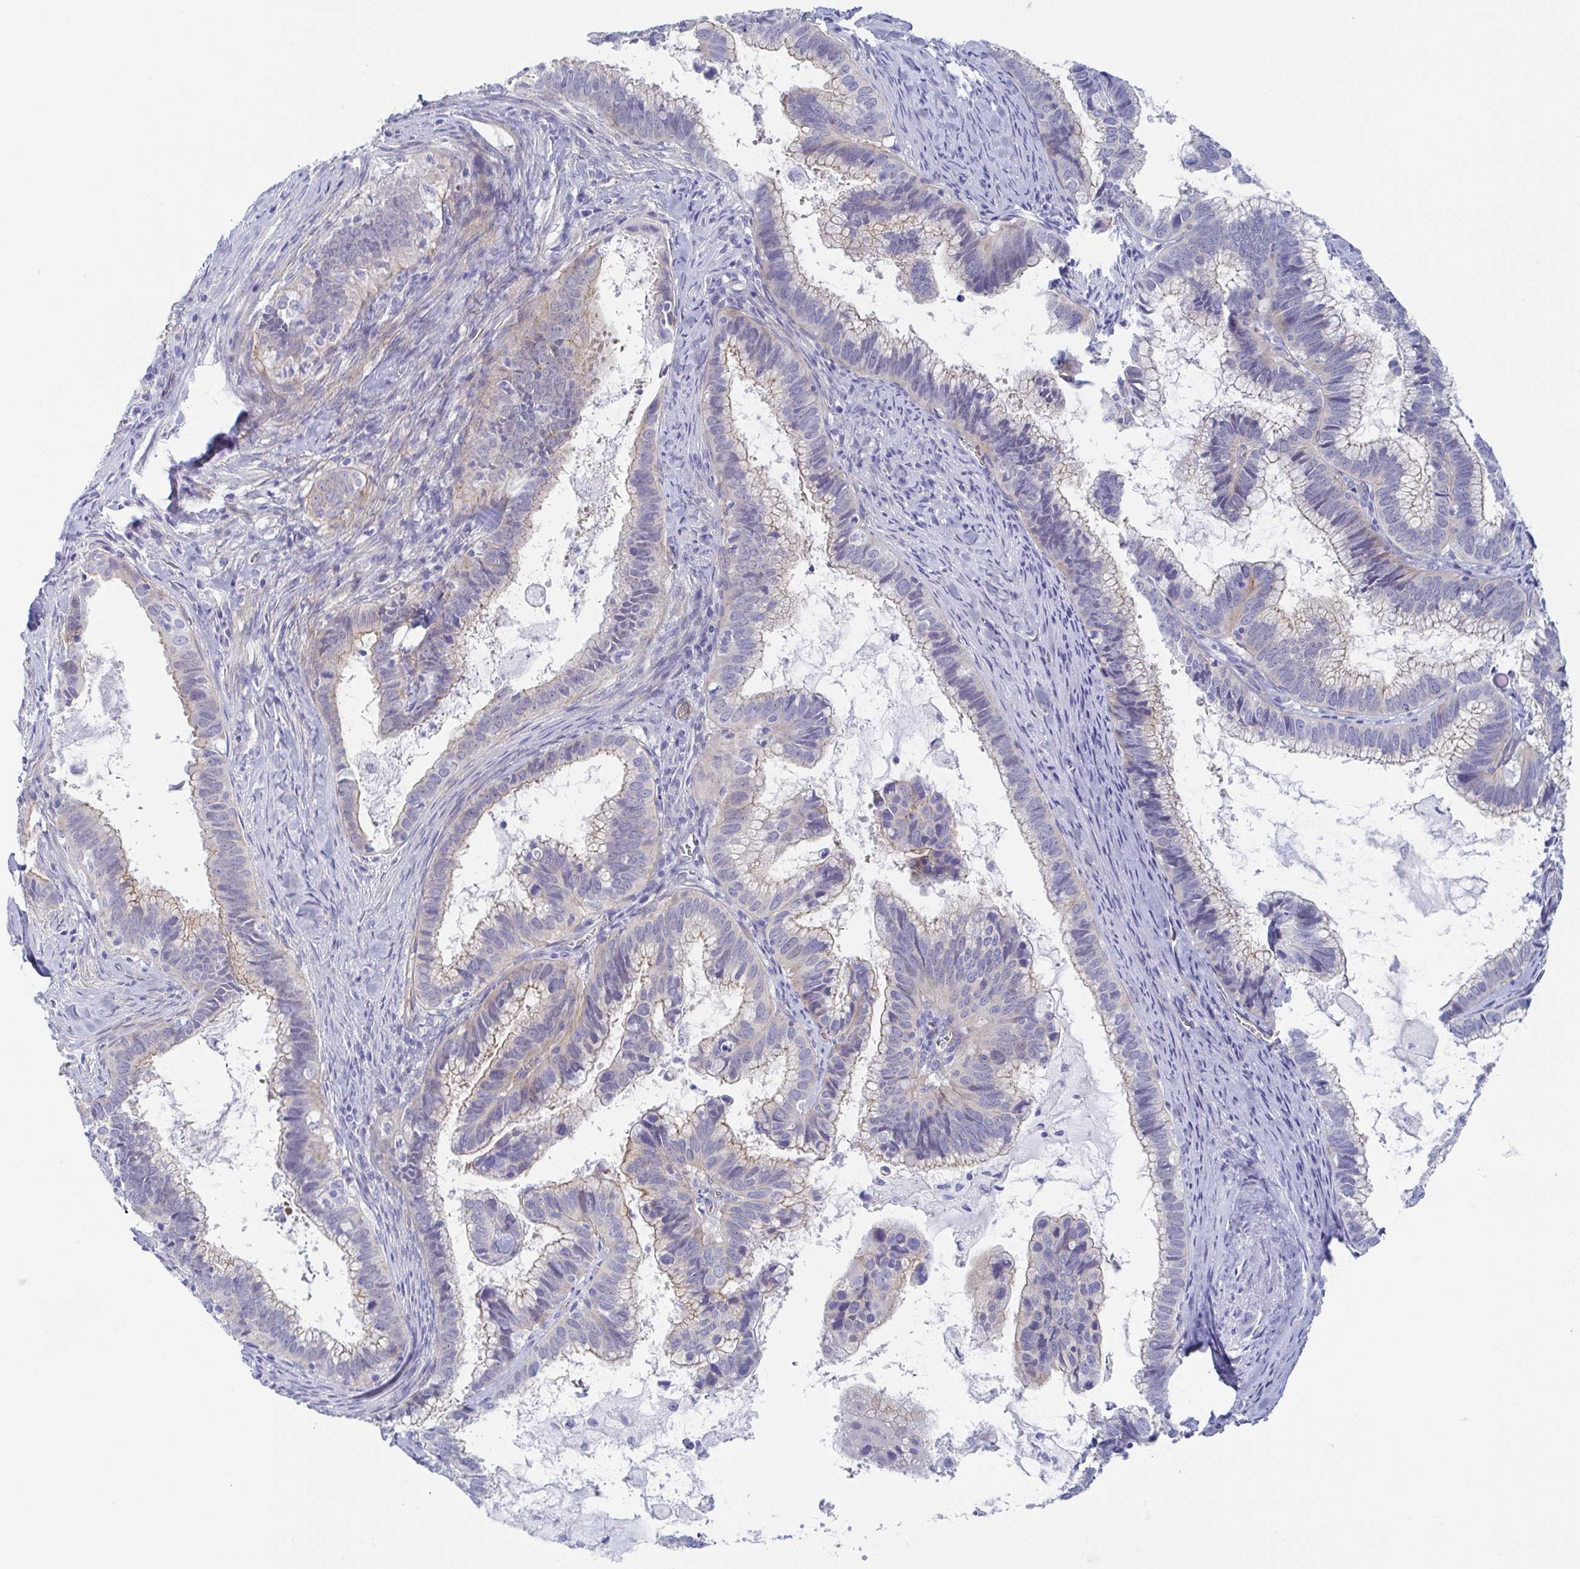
{"staining": {"intensity": "weak", "quantity": "<25%", "location": "cytoplasmic/membranous"}, "tissue": "cervical cancer", "cell_type": "Tumor cells", "image_type": "cancer", "snomed": [{"axis": "morphology", "description": "Adenocarcinoma, NOS"}, {"axis": "topography", "description": "Cervix"}], "caption": "High power microscopy histopathology image of an immunohistochemistry image of cervical cancer, revealing no significant expression in tumor cells.", "gene": "DYNC1I1", "patient": {"sex": "female", "age": 61}}